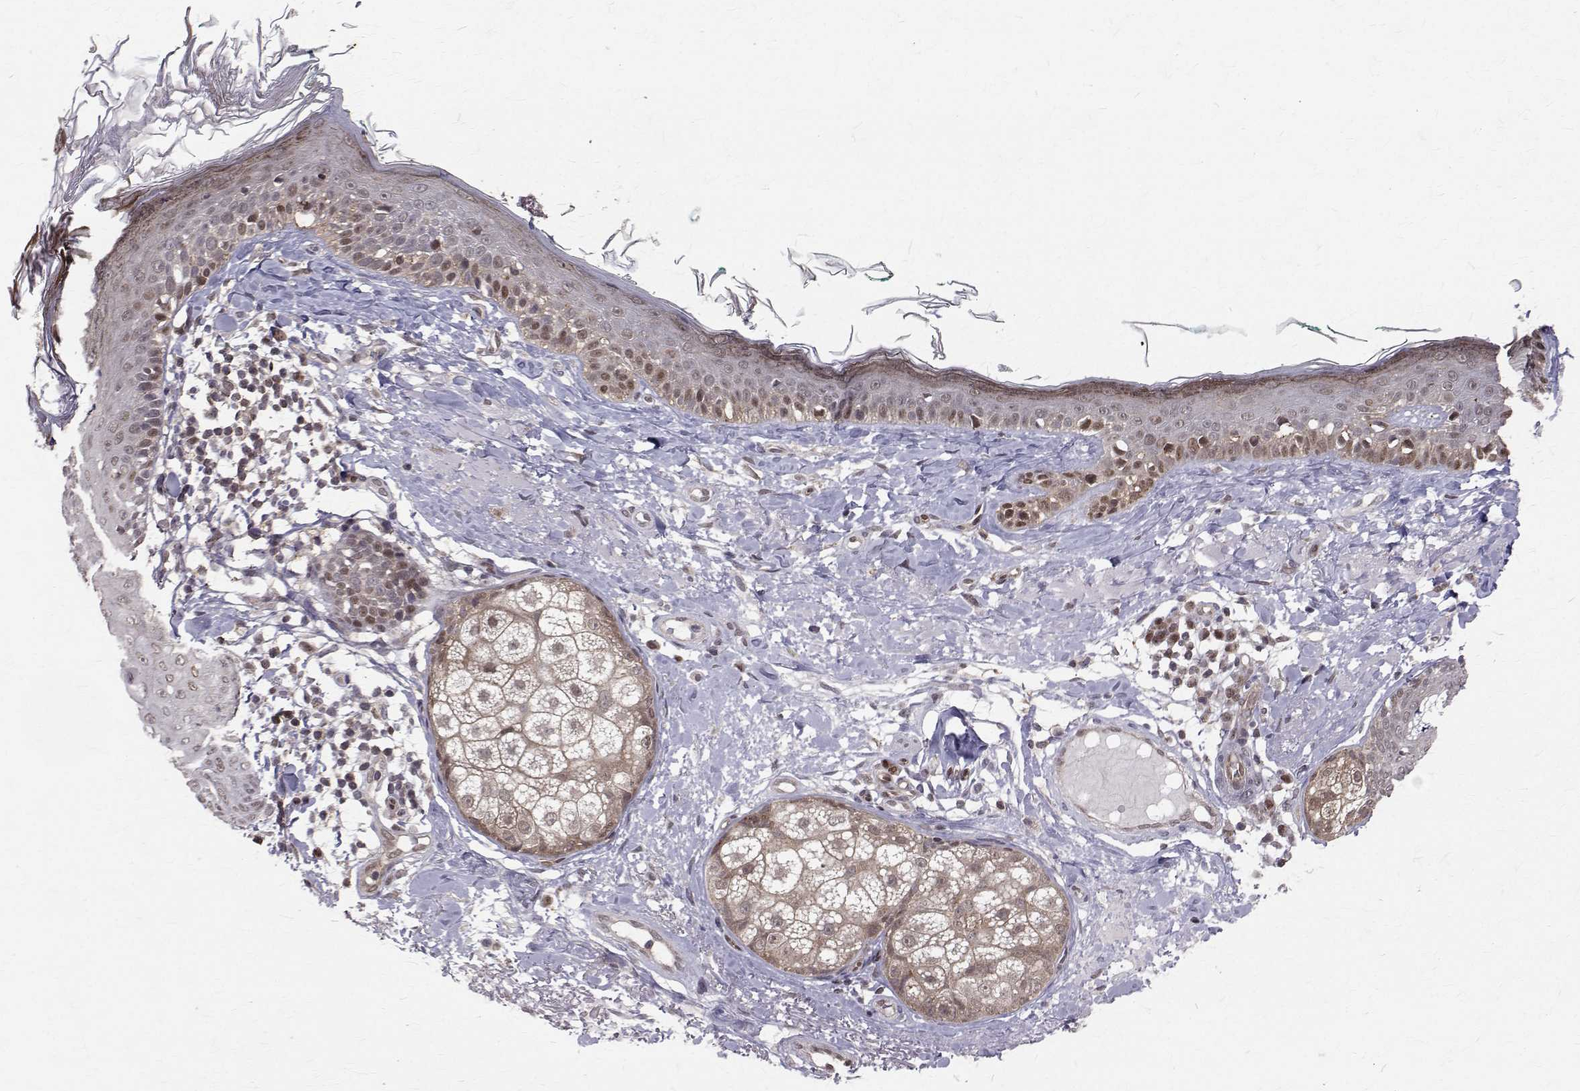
{"staining": {"intensity": "weak", "quantity": "25%-75%", "location": "cytoplasmic/membranous,nuclear"}, "tissue": "skin", "cell_type": "Fibroblasts", "image_type": "normal", "snomed": [{"axis": "morphology", "description": "Normal tissue, NOS"}, {"axis": "topography", "description": "Skin"}], "caption": "Immunohistochemical staining of normal human skin reveals low levels of weak cytoplasmic/membranous,nuclear expression in about 25%-75% of fibroblasts.", "gene": "NIF3L1", "patient": {"sex": "male", "age": 73}}